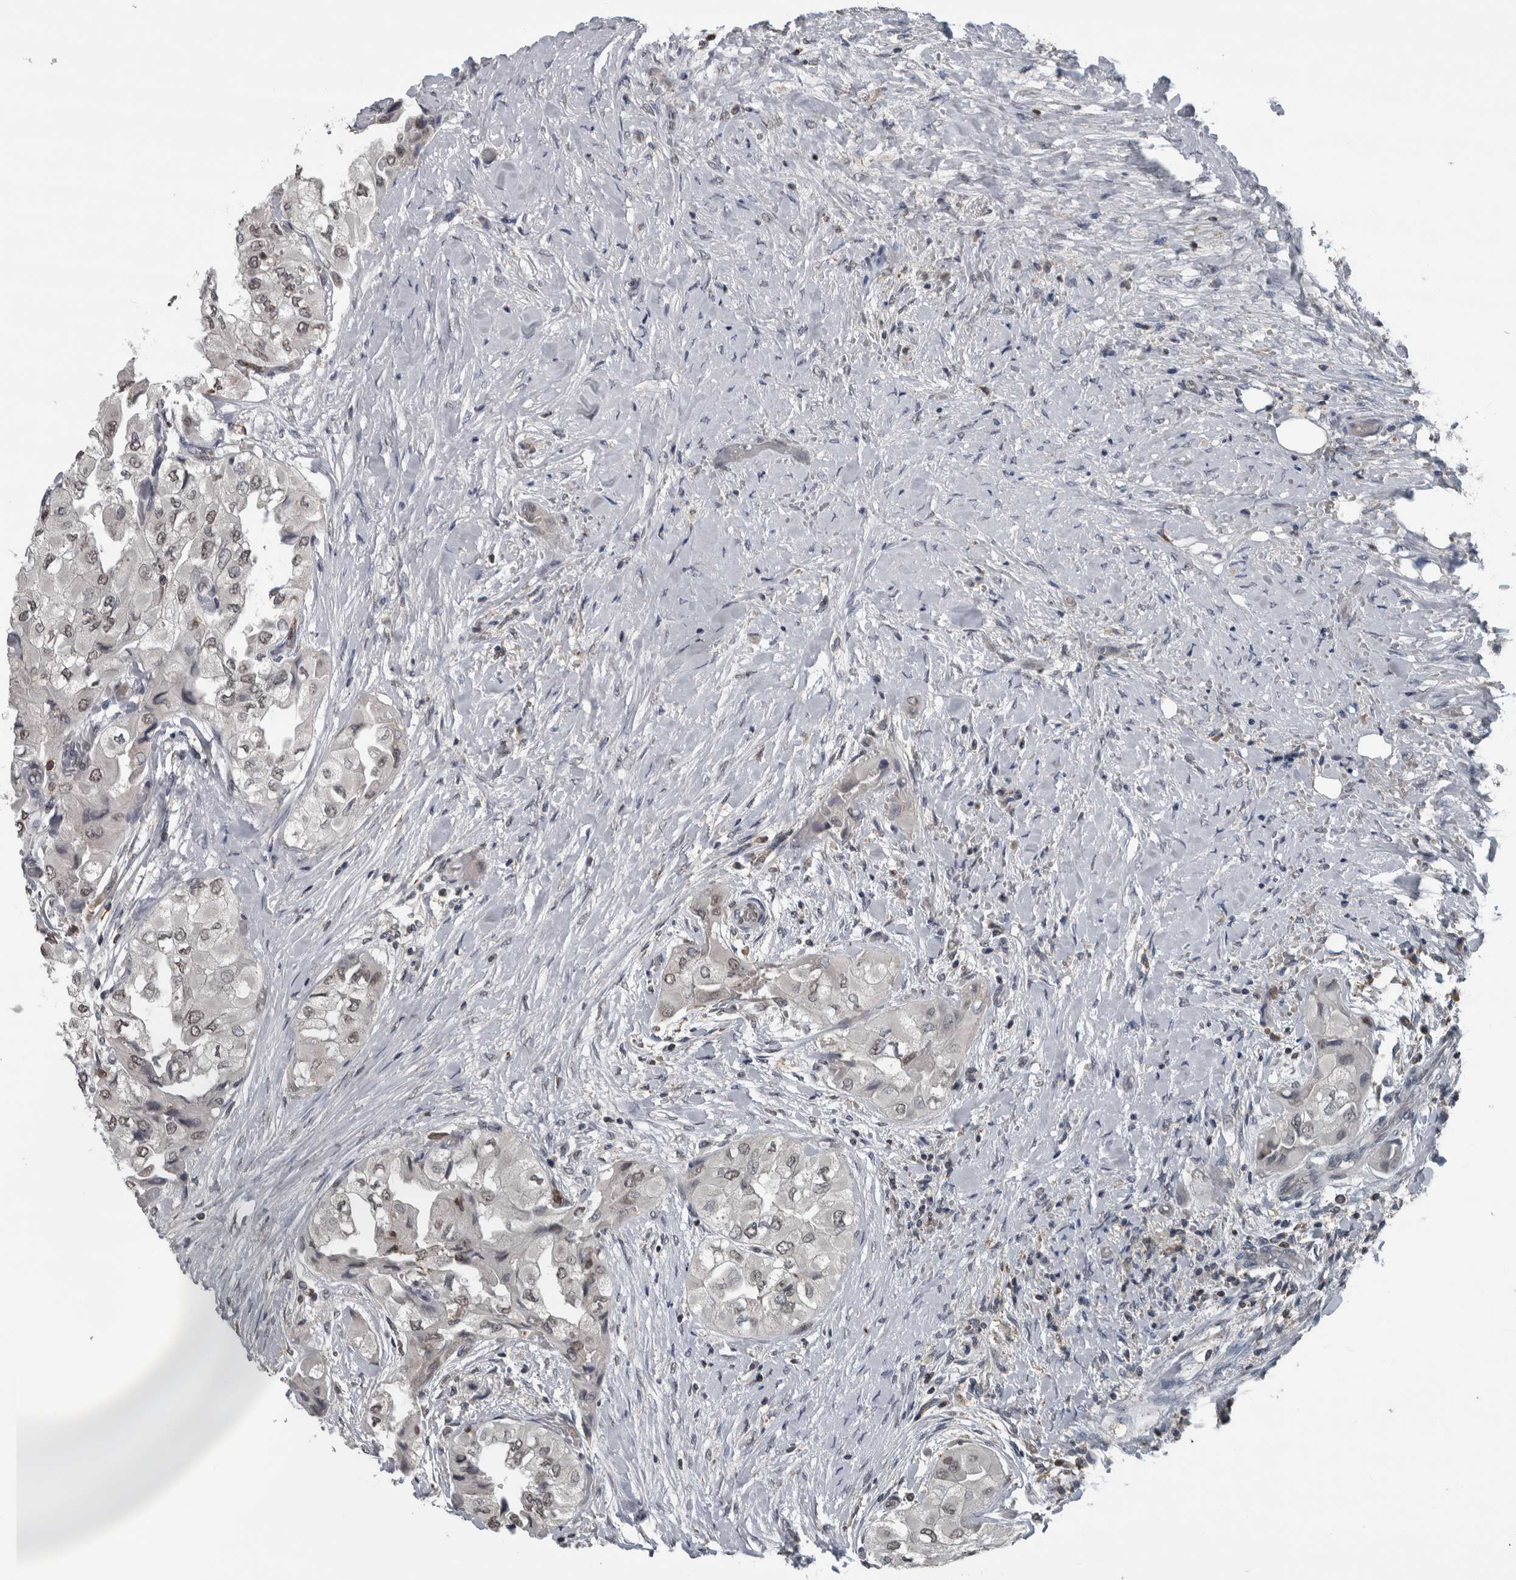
{"staining": {"intensity": "negative", "quantity": "none", "location": "none"}, "tissue": "thyroid cancer", "cell_type": "Tumor cells", "image_type": "cancer", "snomed": [{"axis": "morphology", "description": "Papillary adenocarcinoma, NOS"}, {"axis": "topography", "description": "Thyroid gland"}], "caption": "There is no significant expression in tumor cells of thyroid papillary adenocarcinoma.", "gene": "MAFF", "patient": {"sex": "female", "age": 59}}